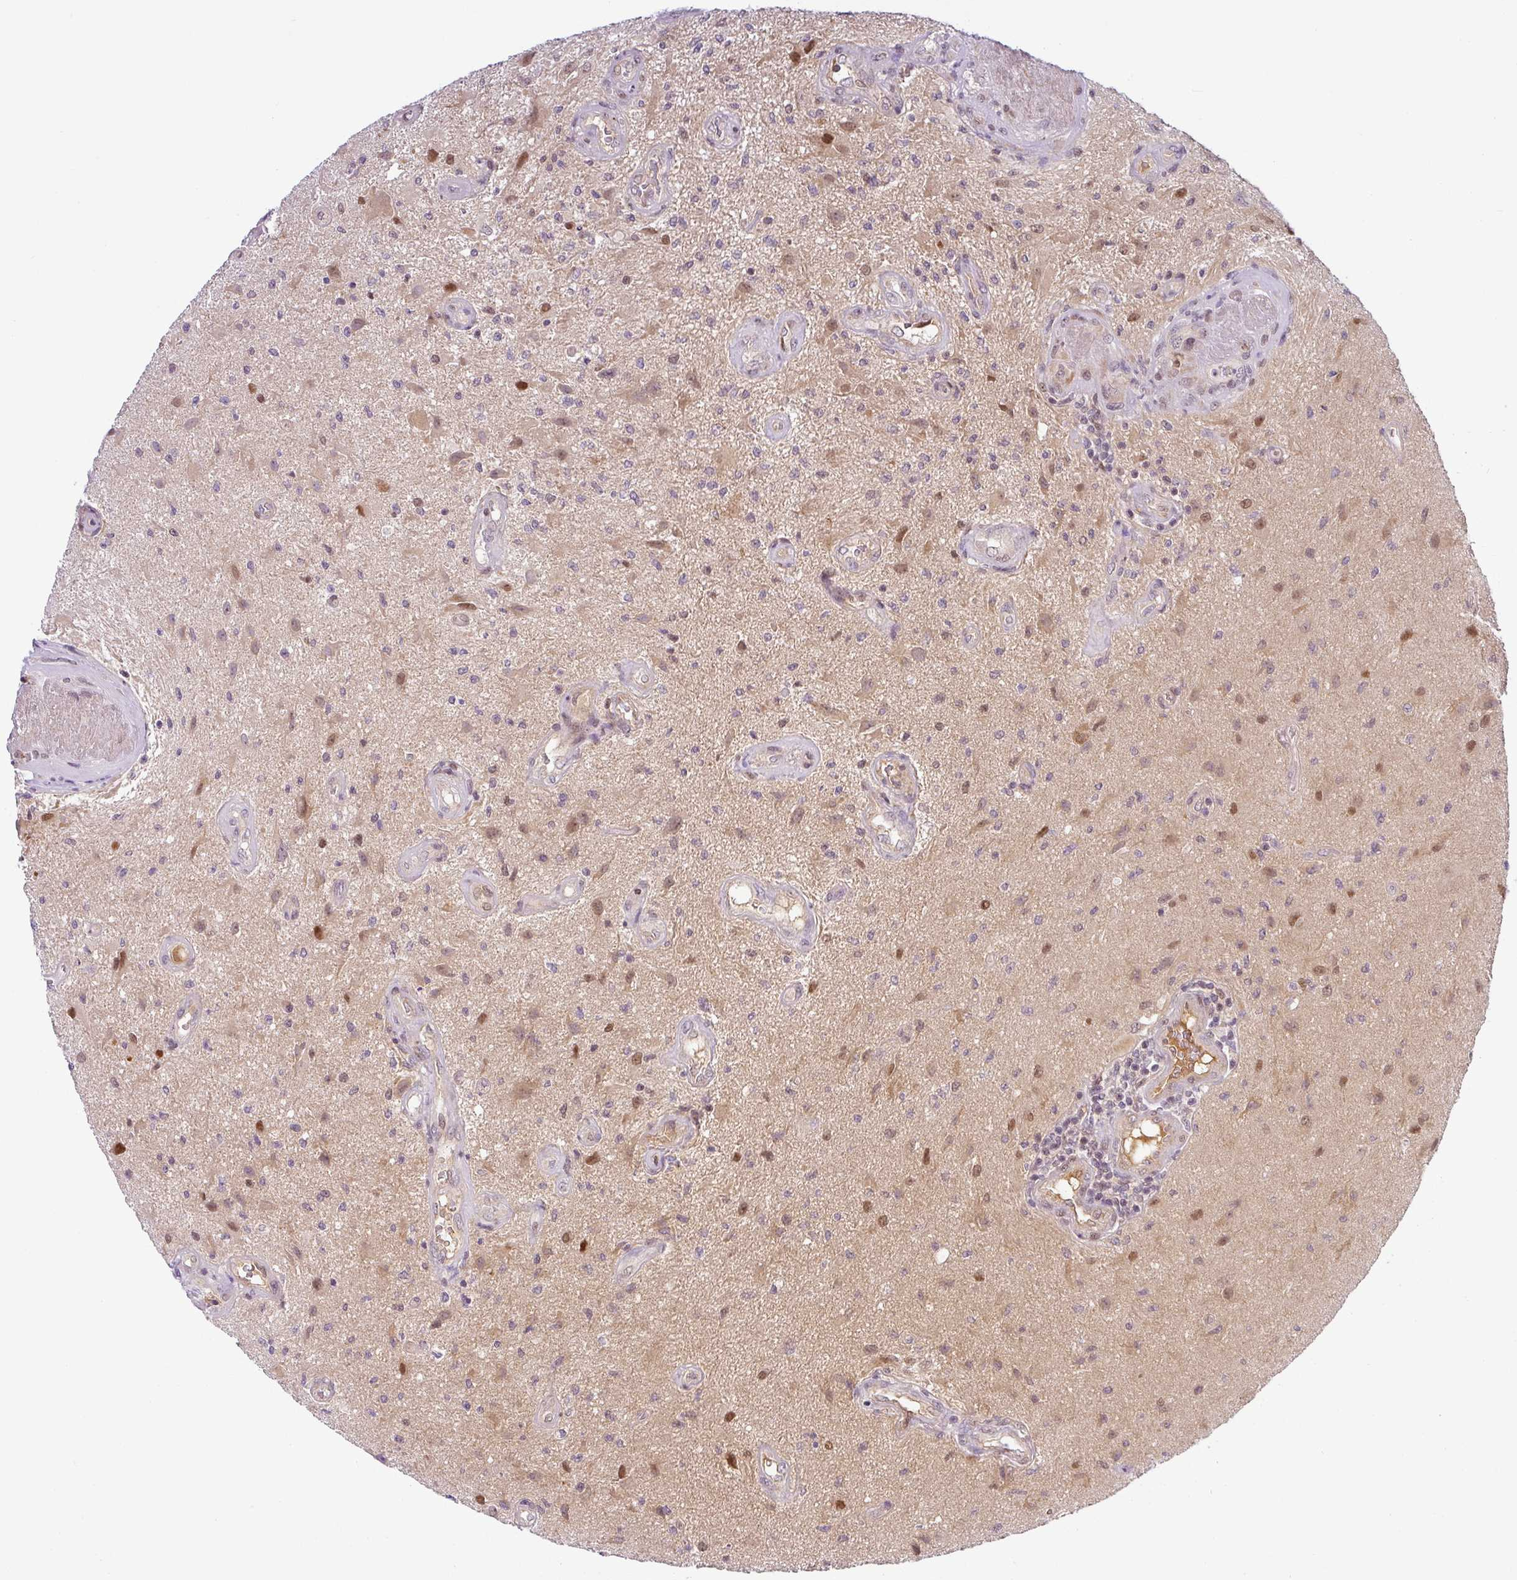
{"staining": {"intensity": "moderate", "quantity": "25%-75%", "location": "nuclear"}, "tissue": "glioma", "cell_type": "Tumor cells", "image_type": "cancer", "snomed": [{"axis": "morphology", "description": "Glioma, malignant, High grade"}, {"axis": "topography", "description": "Brain"}], "caption": "Glioma tissue exhibits moderate nuclear expression in approximately 25%-75% of tumor cells", "gene": "NDUFB2", "patient": {"sex": "male", "age": 67}}